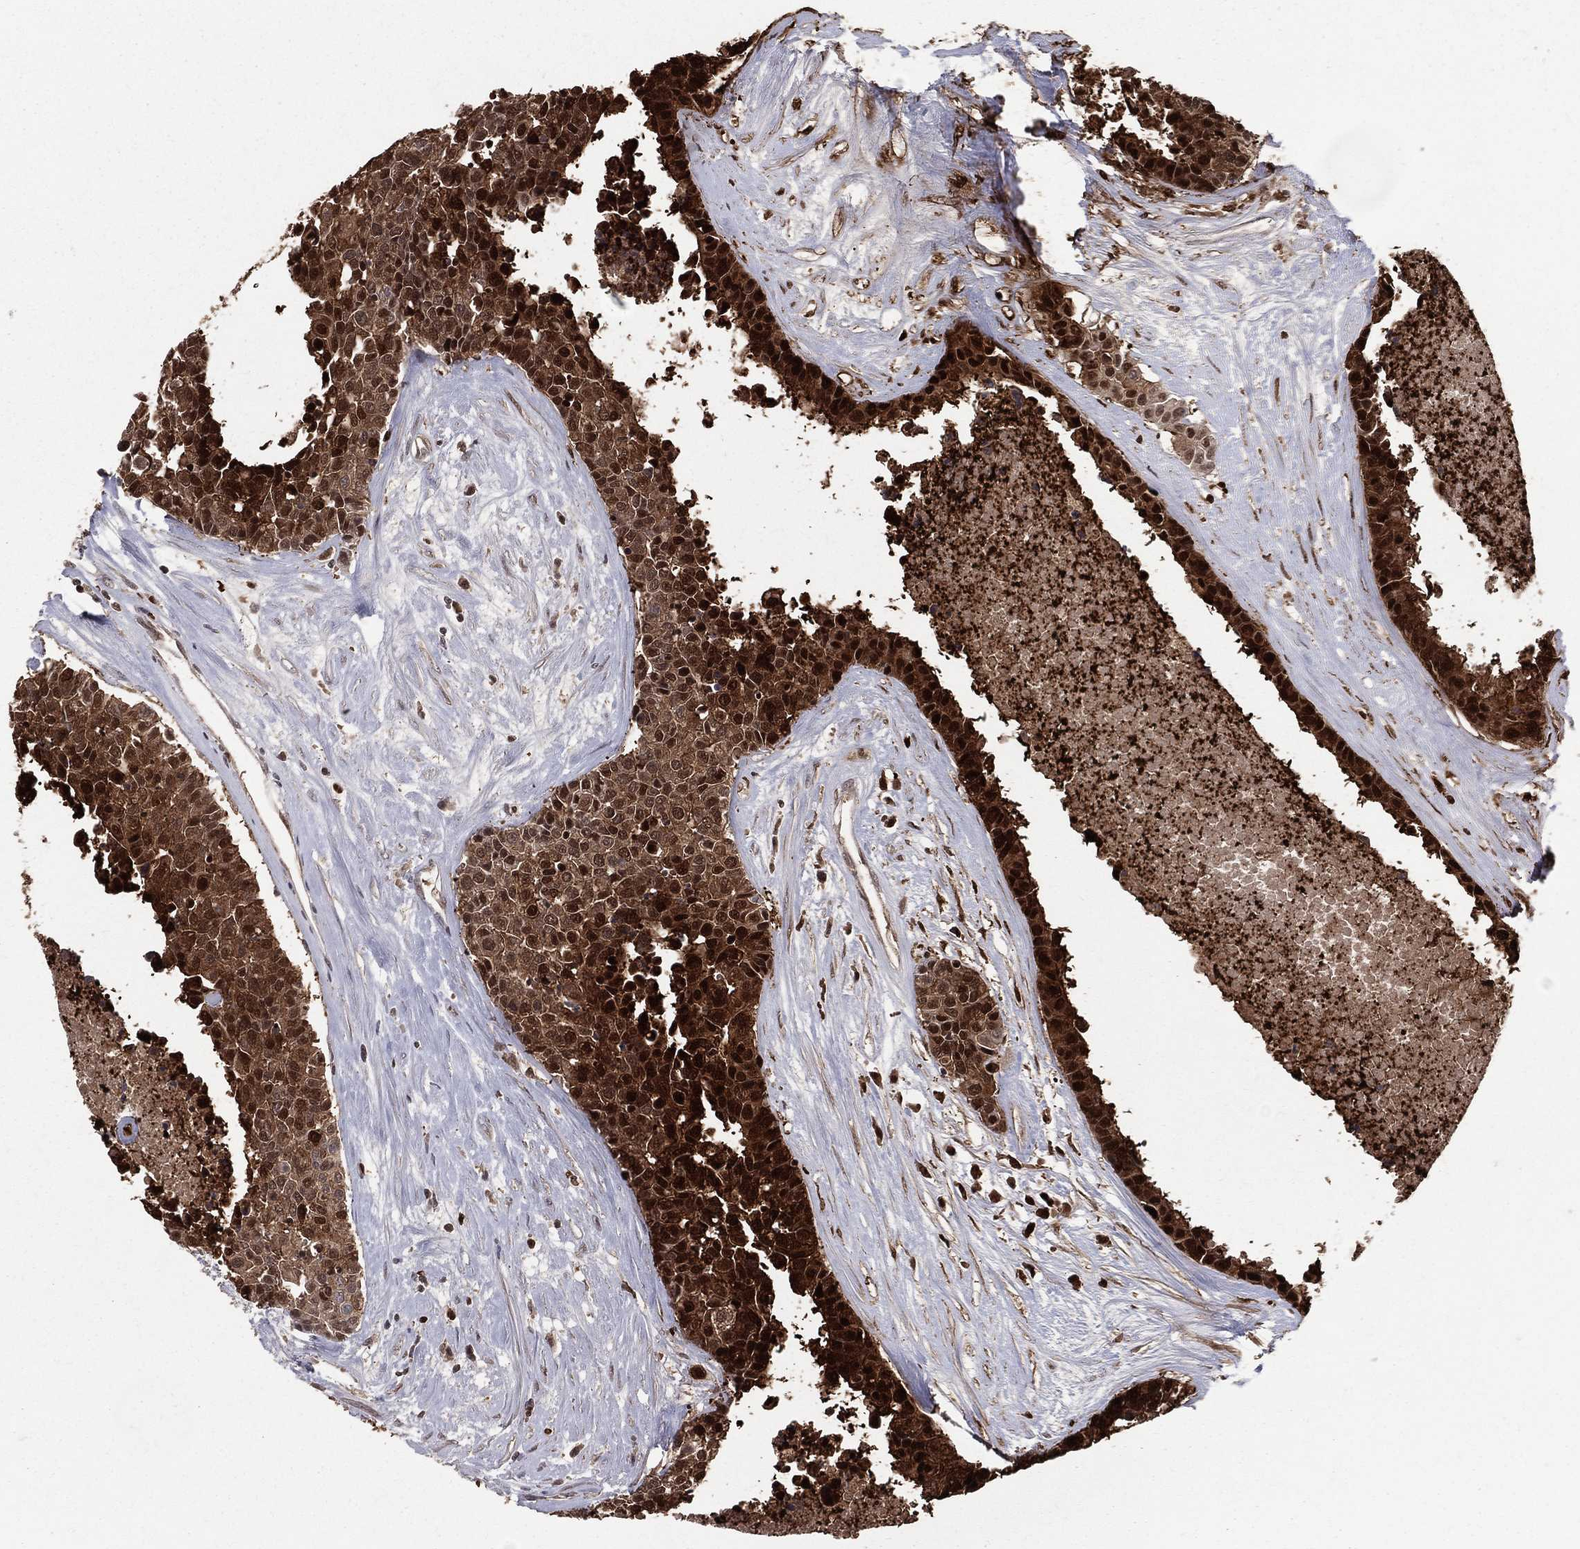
{"staining": {"intensity": "strong", "quantity": "25%-75%", "location": "cytoplasmic/membranous,nuclear"}, "tissue": "carcinoid", "cell_type": "Tumor cells", "image_type": "cancer", "snomed": [{"axis": "morphology", "description": "Carcinoid, malignant, NOS"}, {"axis": "topography", "description": "Colon"}], "caption": "Immunohistochemical staining of human carcinoid (malignant) reveals high levels of strong cytoplasmic/membranous and nuclear protein positivity in approximately 25%-75% of tumor cells.", "gene": "ENO1", "patient": {"sex": "male", "age": 81}}